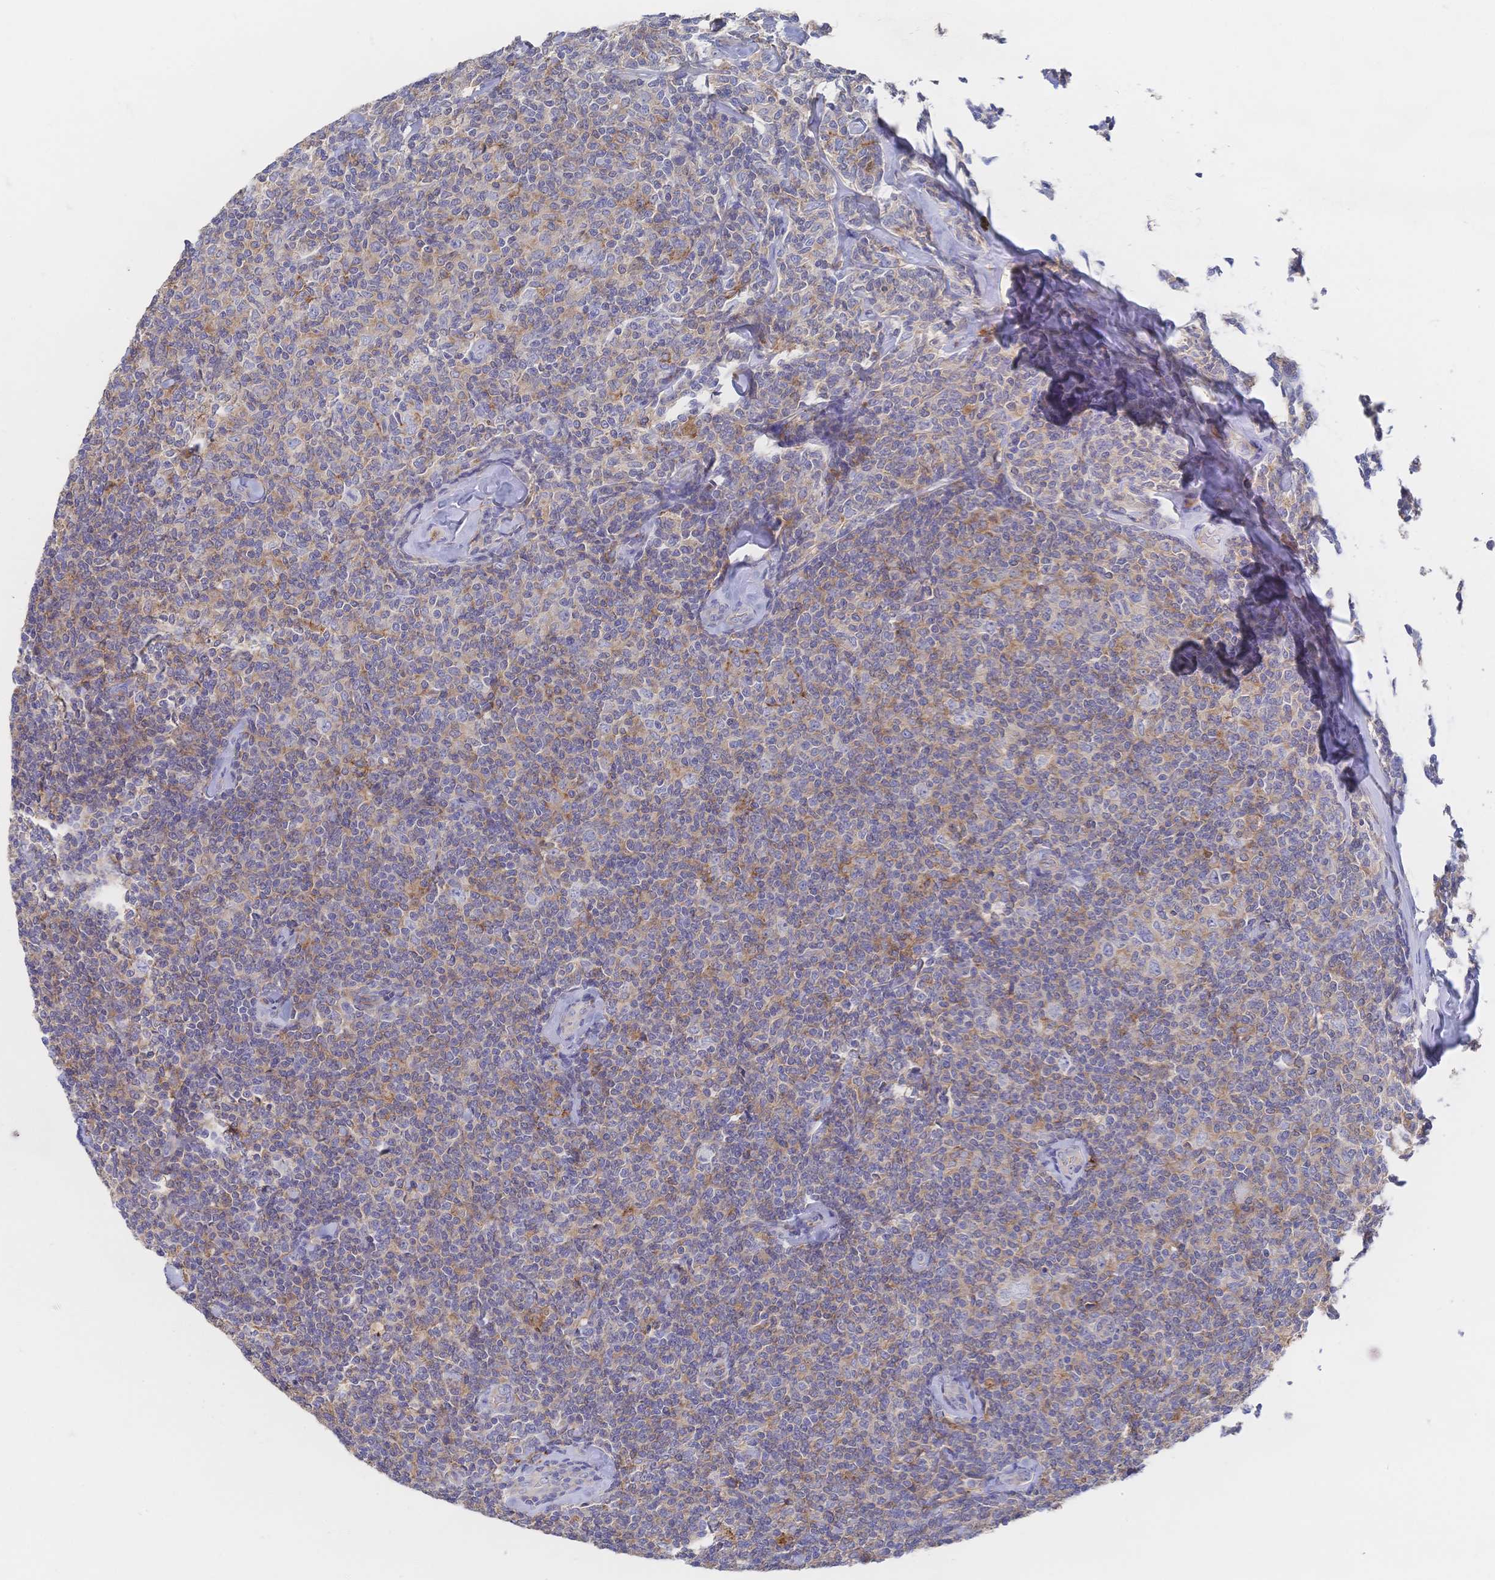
{"staining": {"intensity": "weak", "quantity": "25%-75%", "location": "cytoplasmic/membranous"}, "tissue": "lymphoma", "cell_type": "Tumor cells", "image_type": "cancer", "snomed": [{"axis": "morphology", "description": "Malignant lymphoma, non-Hodgkin's type, Low grade"}, {"axis": "topography", "description": "Lymph node"}], "caption": "Human low-grade malignant lymphoma, non-Hodgkin's type stained with a brown dye exhibits weak cytoplasmic/membranous positive expression in approximately 25%-75% of tumor cells.", "gene": "F11R", "patient": {"sex": "female", "age": 56}}